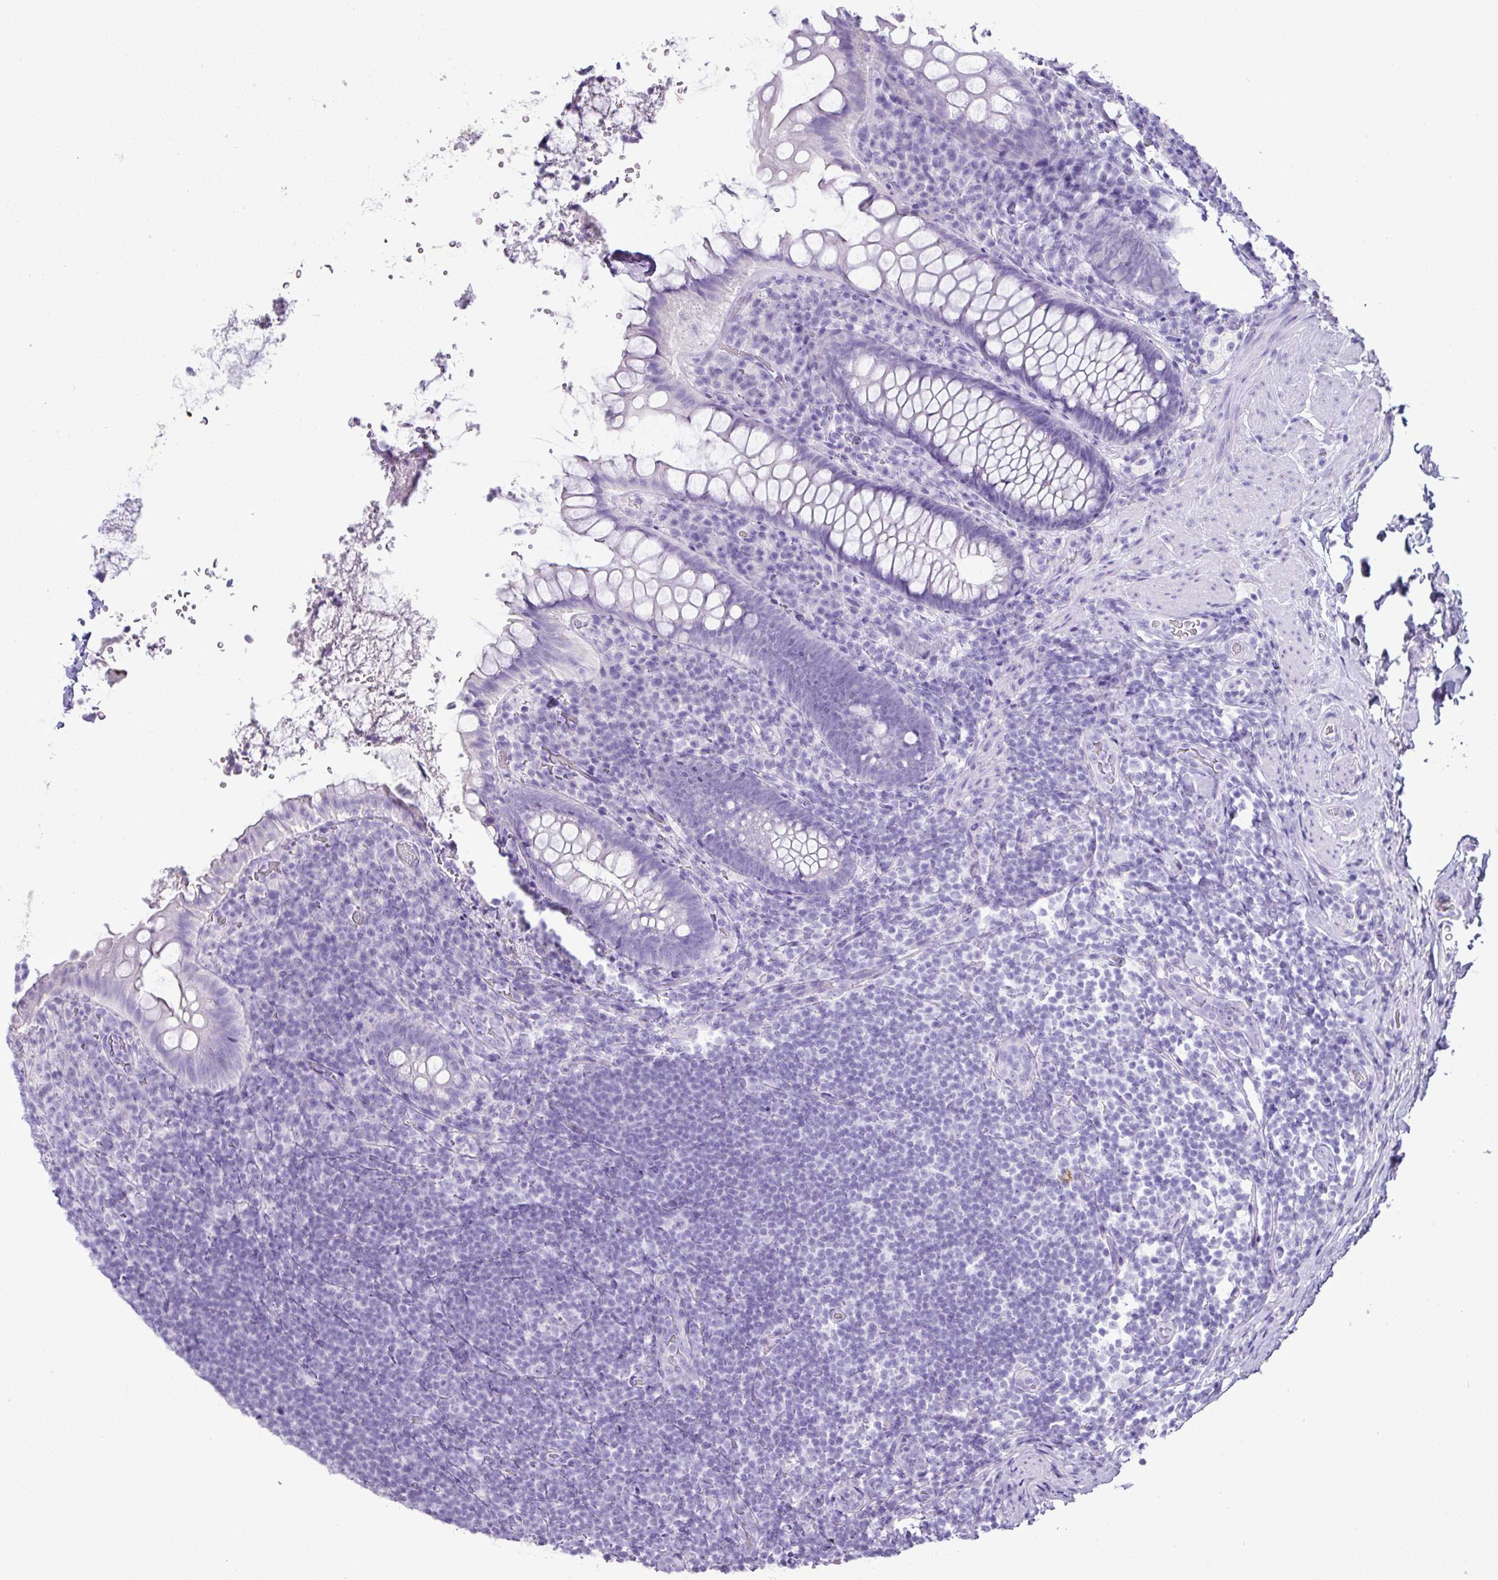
{"staining": {"intensity": "negative", "quantity": "none", "location": "none"}, "tissue": "rectum", "cell_type": "Glandular cells", "image_type": "normal", "snomed": [{"axis": "morphology", "description": "Normal tissue, NOS"}, {"axis": "topography", "description": "Rectum"}], "caption": "This is a histopathology image of IHC staining of benign rectum, which shows no staining in glandular cells. (DAB (3,3'-diaminobenzidine) immunohistochemistry, high magnification).", "gene": "GSTA1", "patient": {"sex": "female", "age": 69}}